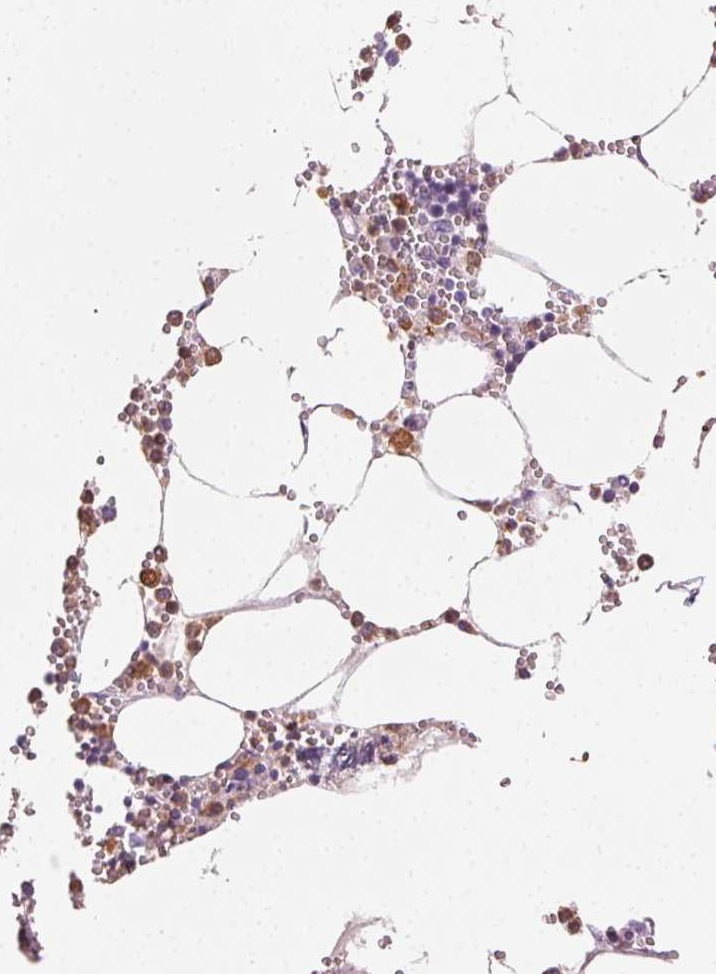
{"staining": {"intensity": "moderate", "quantity": "<25%", "location": "cytoplasmic/membranous"}, "tissue": "bone marrow", "cell_type": "Hematopoietic cells", "image_type": "normal", "snomed": [{"axis": "morphology", "description": "Normal tissue, NOS"}, {"axis": "topography", "description": "Bone marrow"}], "caption": "Human bone marrow stained for a protein (brown) demonstrates moderate cytoplasmic/membranous positive expression in about <25% of hematopoietic cells.", "gene": "MPO", "patient": {"sex": "male", "age": 54}}